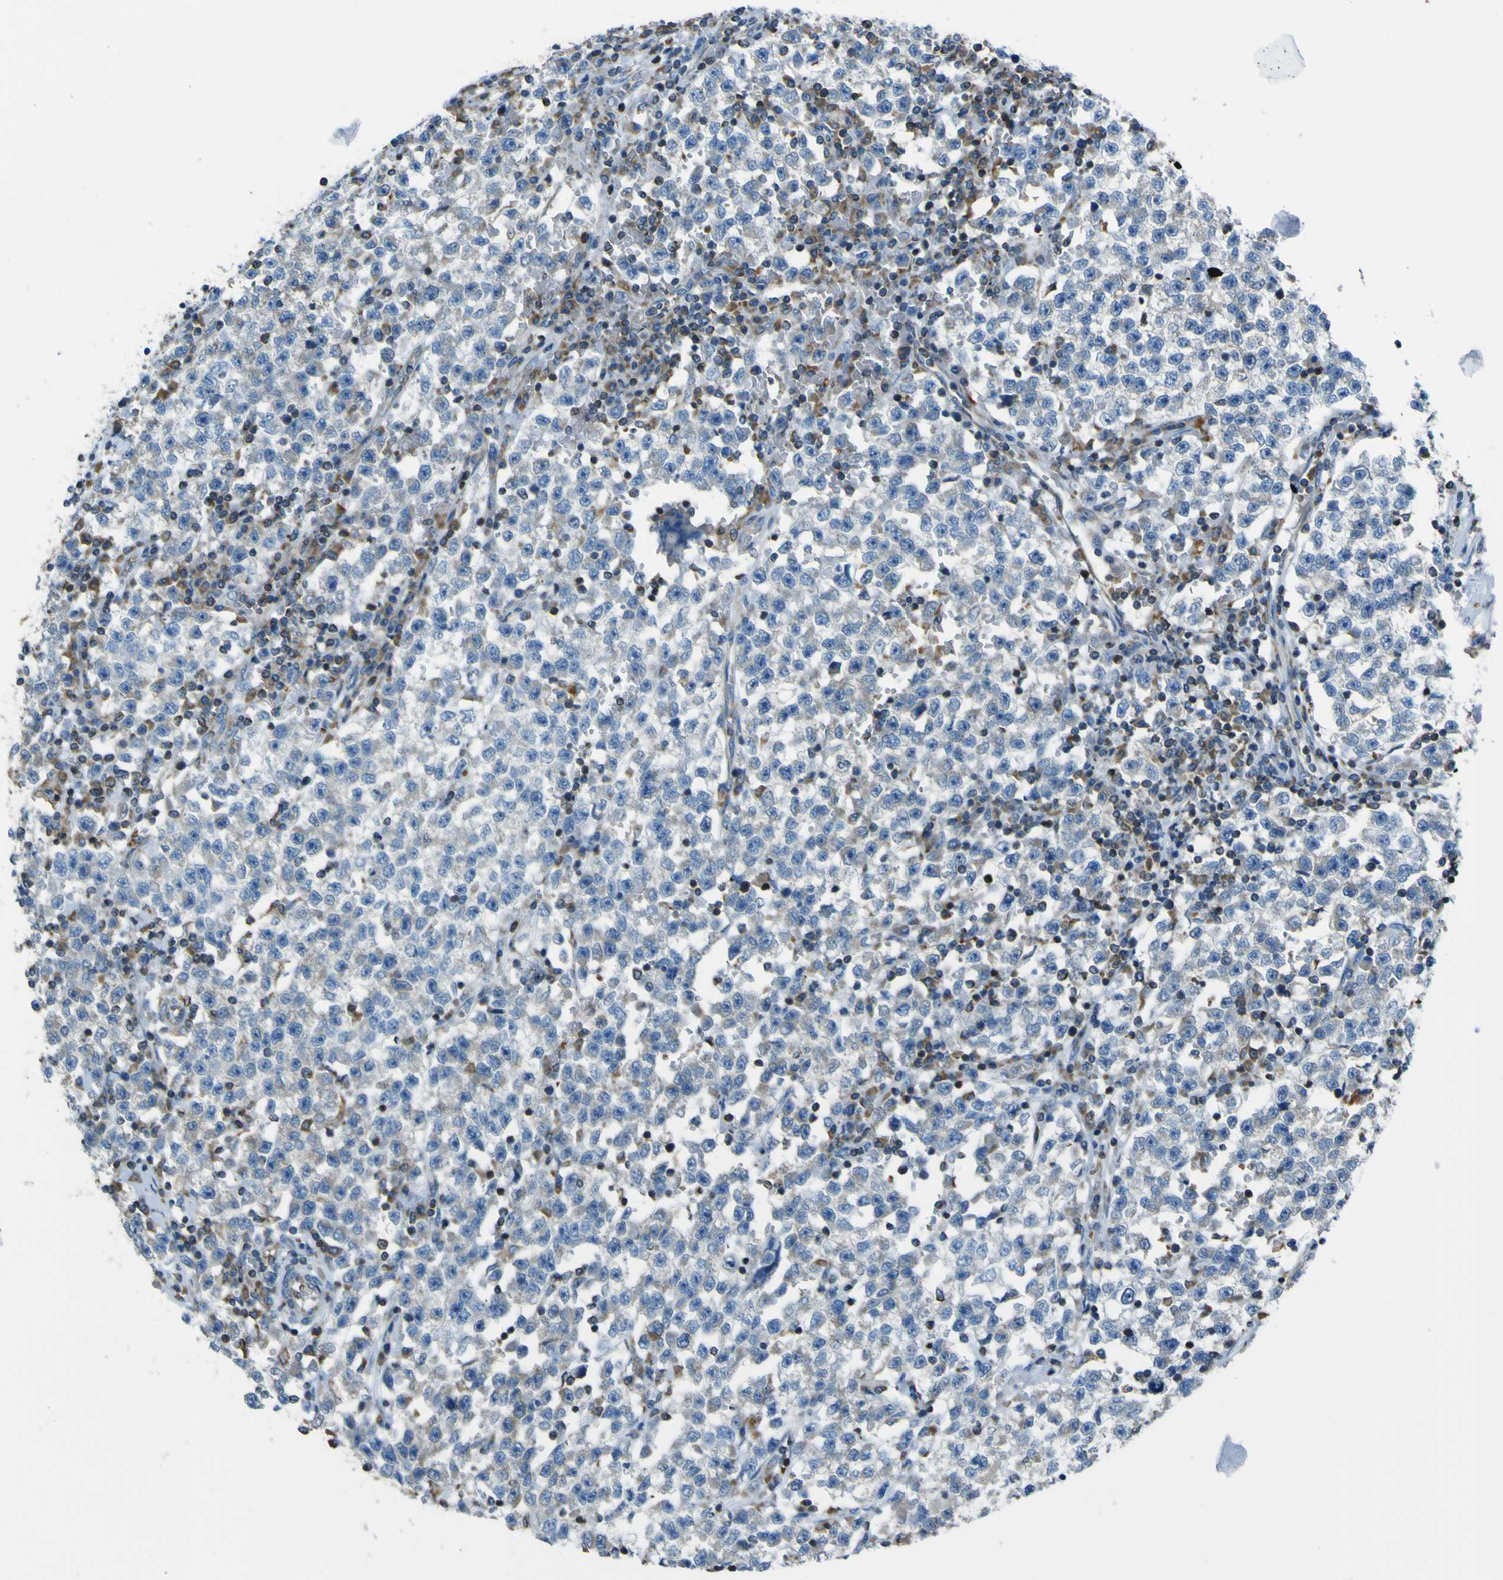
{"staining": {"intensity": "negative", "quantity": "none", "location": "none"}, "tissue": "testis cancer", "cell_type": "Tumor cells", "image_type": "cancer", "snomed": [{"axis": "morphology", "description": "Seminoma, NOS"}, {"axis": "topography", "description": "Testis"}], "caption": "Immunohistochemistry micrograph of neoplastic tissue: testis cancer stained with DAB displays no significant protein staining in tumor cells.", "gene": "STIM1", "patient": {"sex": "male", "age": 22}}